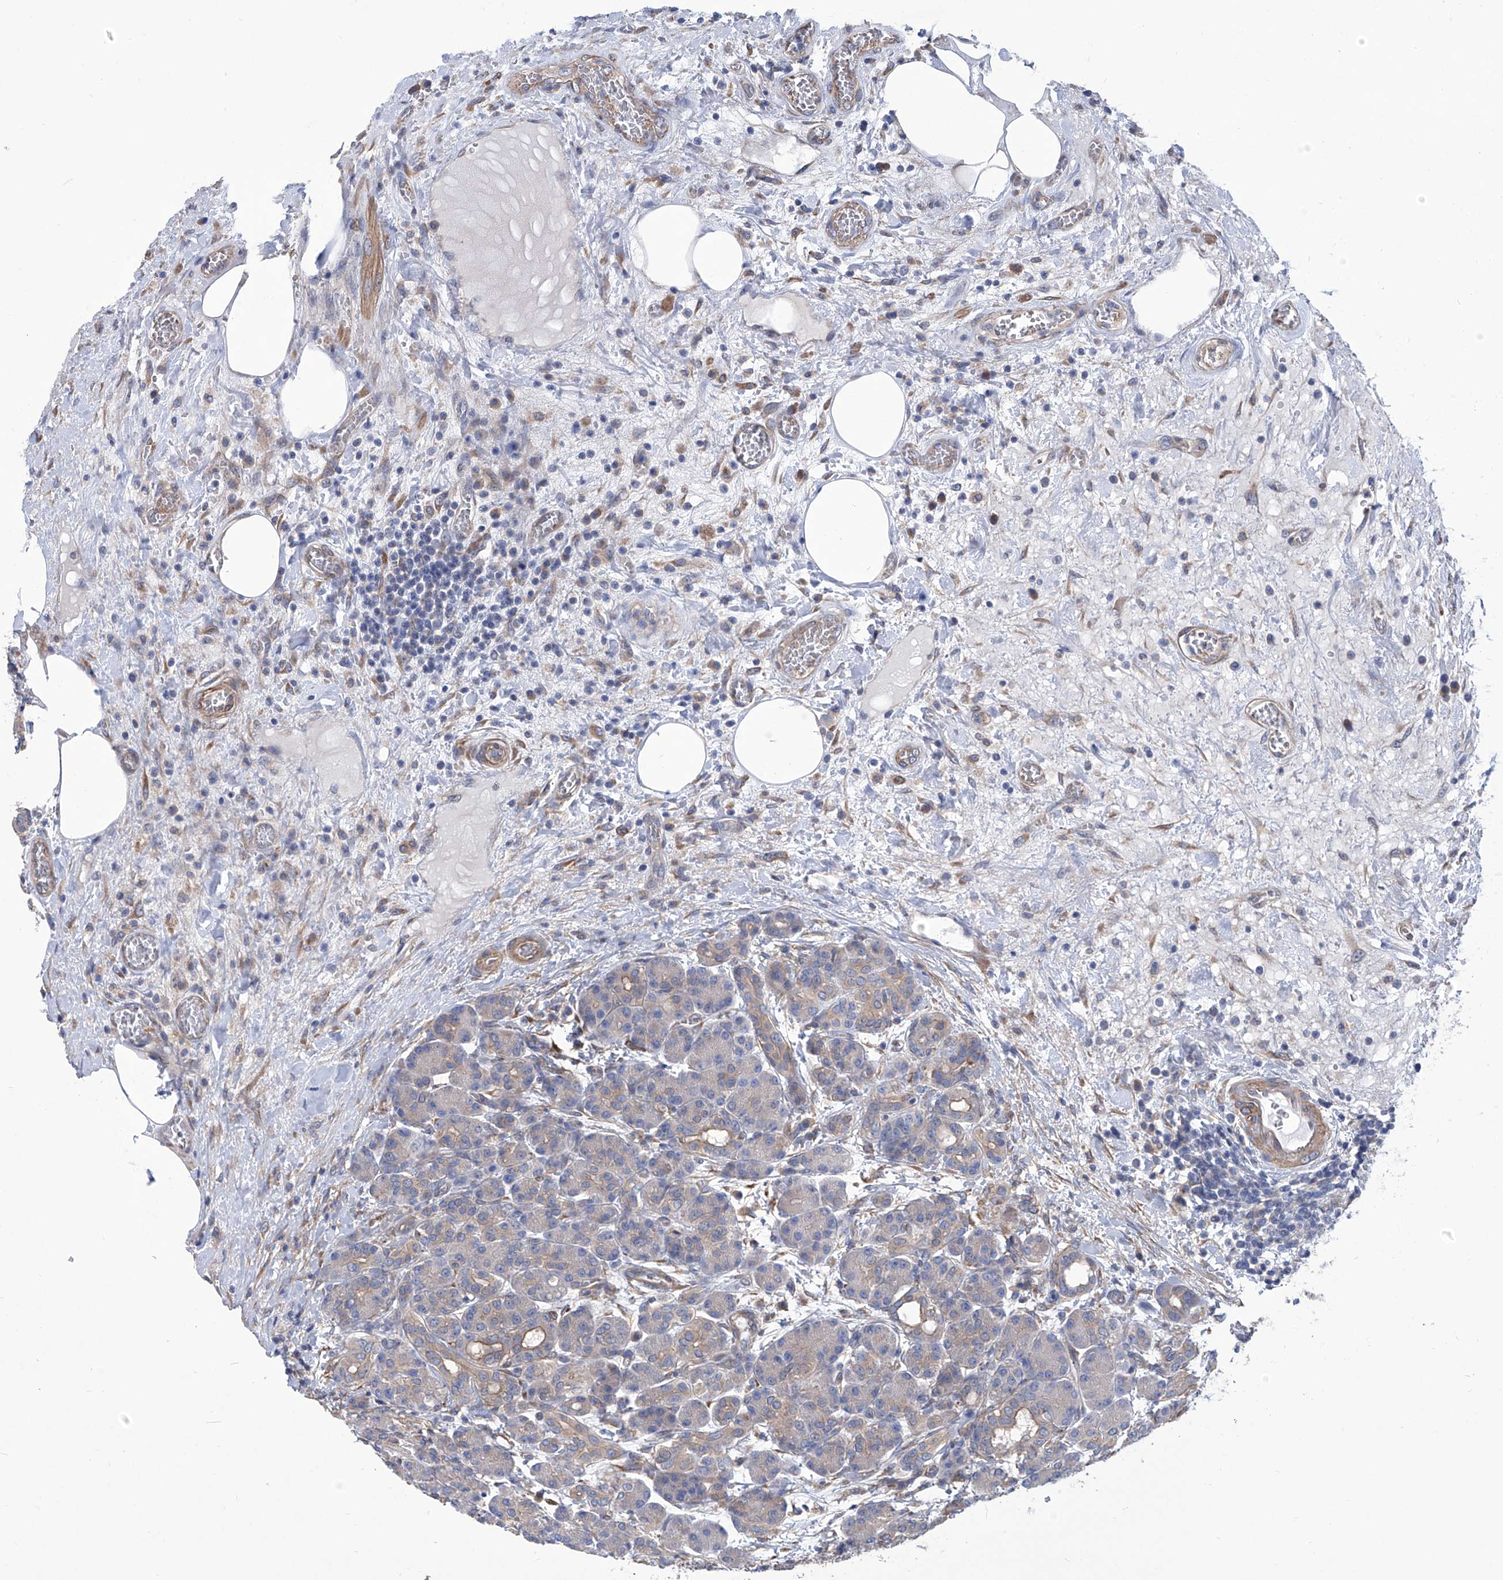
{"staining": {"intensity": "weak", "quantity": "25%-75%", "location": "cytoplasmic/membranous"}, "tissue": "pancreas", "cell_type": "Exocrine glandular cells", "image_type": "normal", "snomed": [{"axis": "morphology", "description": "Normal tissue, NOS"}, {"axis": "topography", "description": "Pancreas"}], "caption": "Brown immunohistochemical staining in unremarkable pancreas shows weak cytoplasmic/membranous expression in about 25%-75% of exocrine glandular cells. (DAB IHC, brown staining for protein, blue staining for nuclei).", "gene": "SMS", "patient": {"sex": "male", "age": 63}}